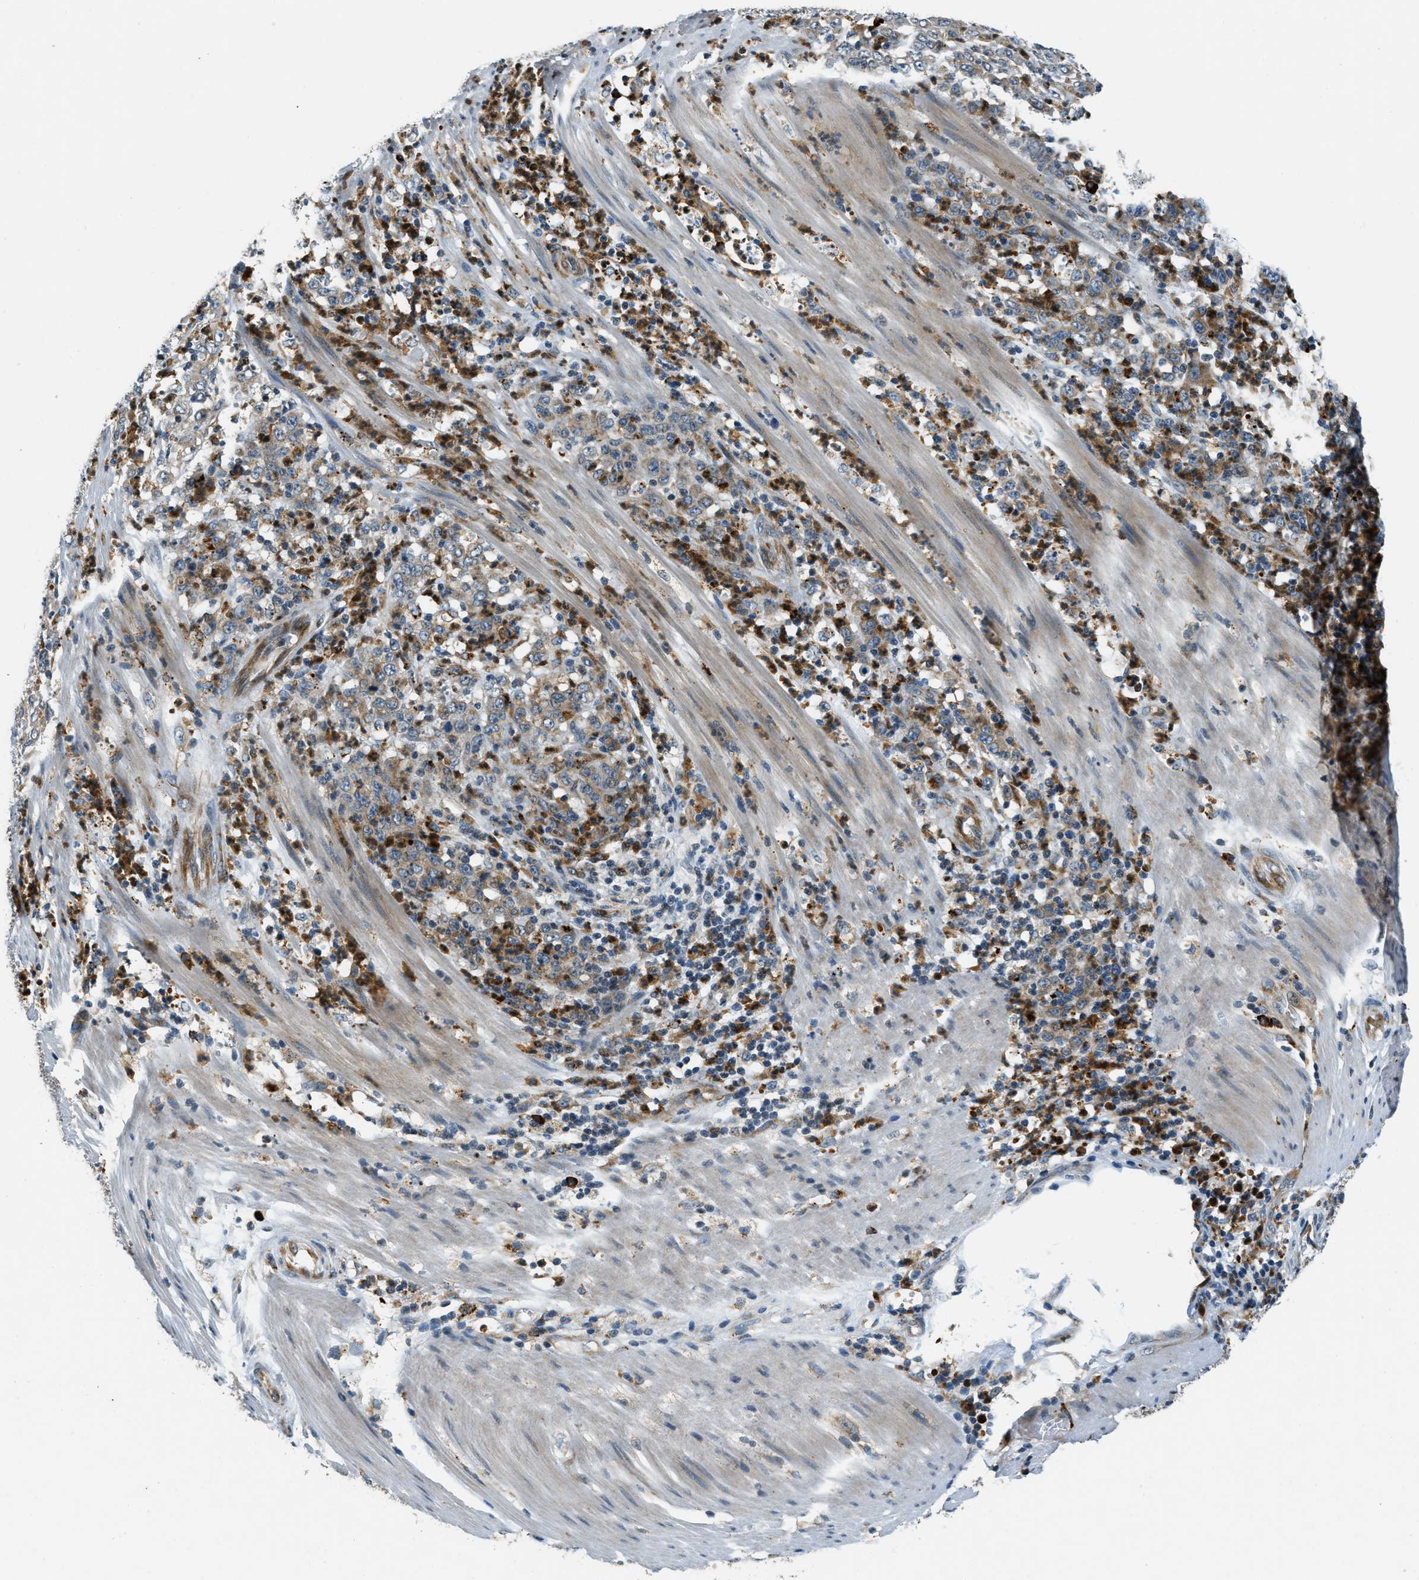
{"staining": {"intensity": "weak", "quantity": ">75%", "location": "cytoplasmic/membranous"}, "tissue": "stomach cancer", "cell_type": "Tumor cells", "image_type": "cancer", "snomed": [{"axis": "morphology", "description": "Adenocarcinoma, NOS"}, {"axis": "topography", "description": "Stomach, lower"}], "caption": "High-magnification brightfield microscopy of adenocarcinoma (stomach) stained with DAB (brown) and counterstained with hematoxylin (blue). tumor cells exhibit weak cytoplasmic/membranous expression is appreciated in about>75% of cells. (Brightfield microscopy of DAB IHC at high magnification).", "gene": "HERC2", "patient": {"sex": "female", "age": 71}}